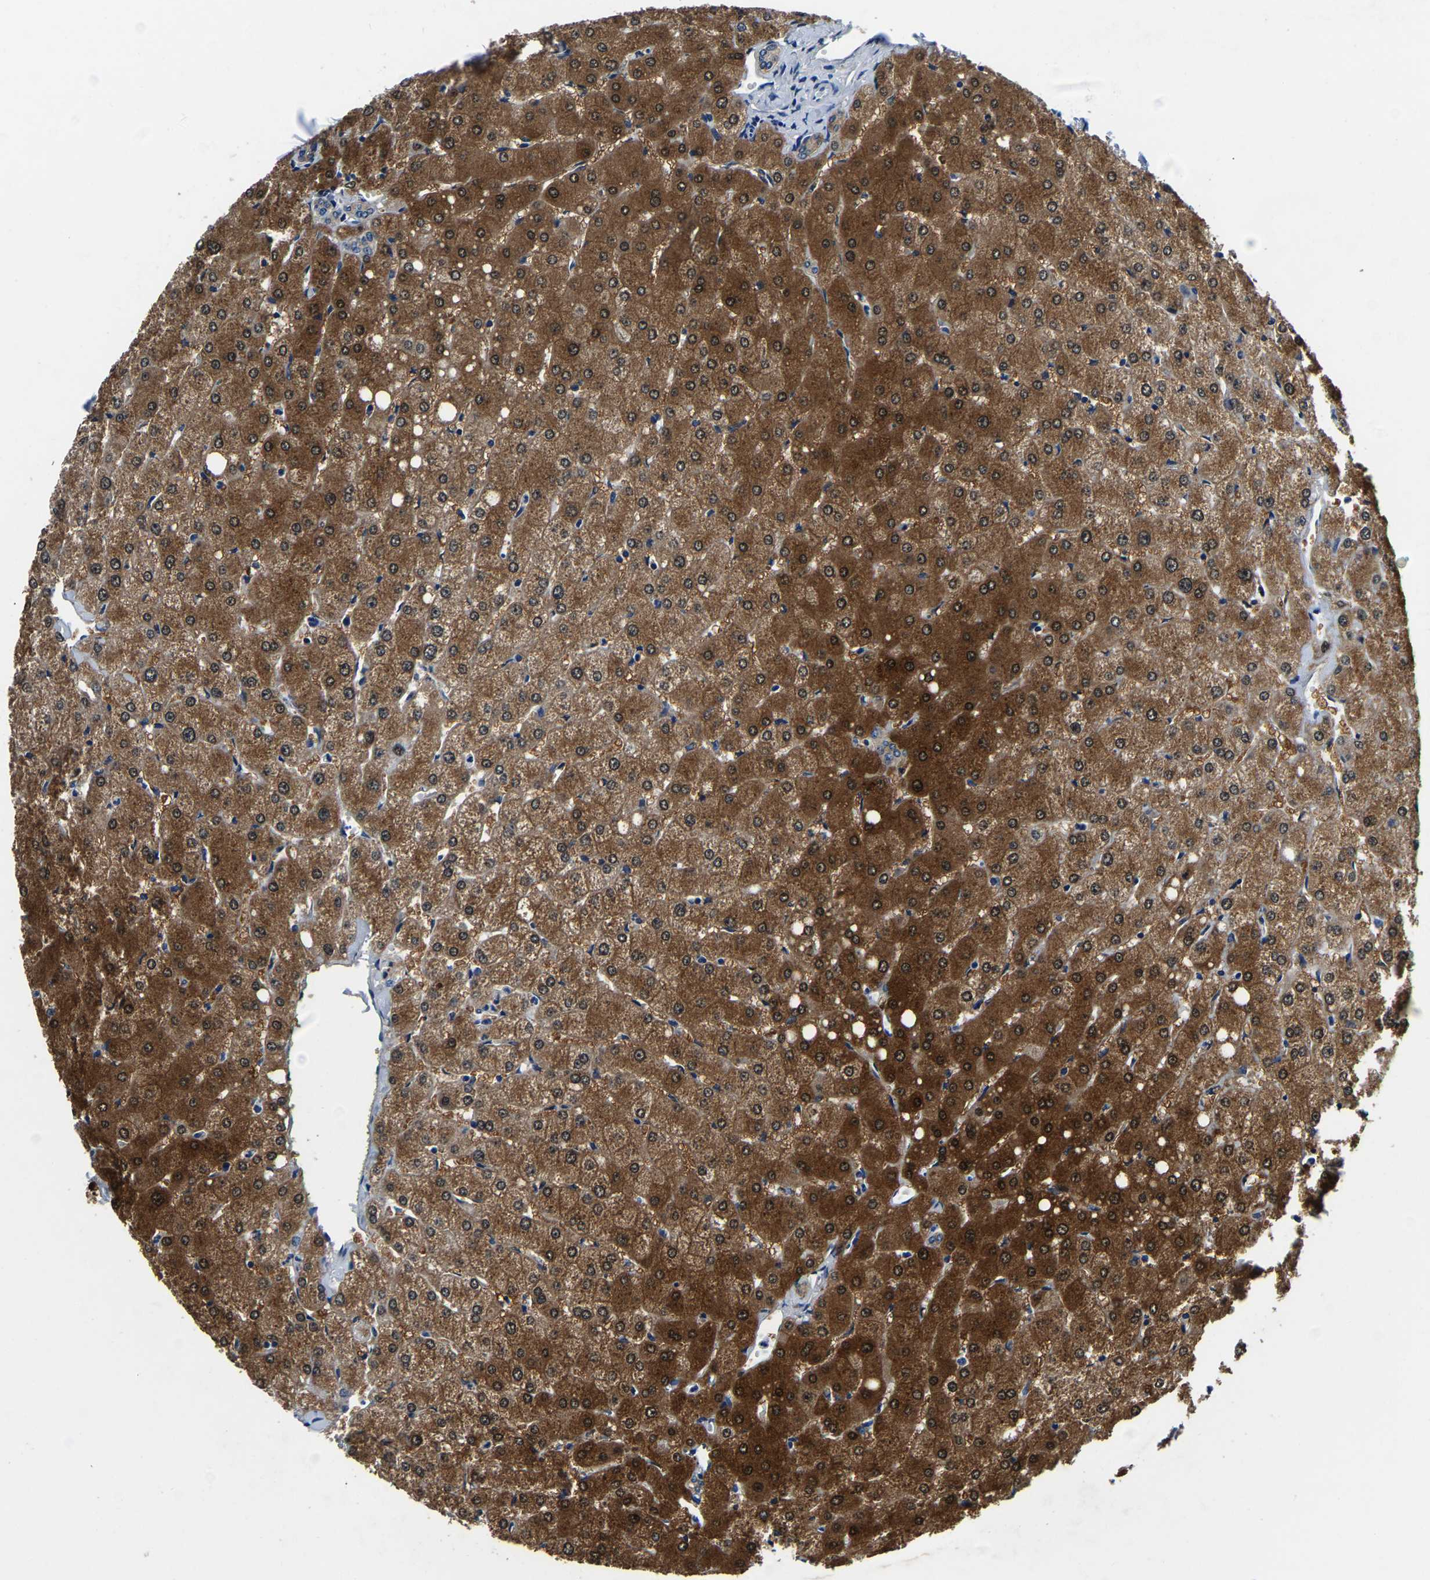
{"staining": {"intensity": "weak", "quantity": ">75%", "location": "cytoplasmic/membranous"}, "tissue": "liver", "cell_type": "Cholangiocytes", "image_type": "normal", "snomed": [{"axis": "morphology", "description": "Normal tissue, NOS"}, {"axis": "topography", "description": "Liver"}], "caption": "Human liver stained with a brown dye displays weak cytoplasmic/membranous positive positivity in about >75% of cholangiocytes.", "gene": "ACO1", "patient": {"sex": "female", "age": 54}}